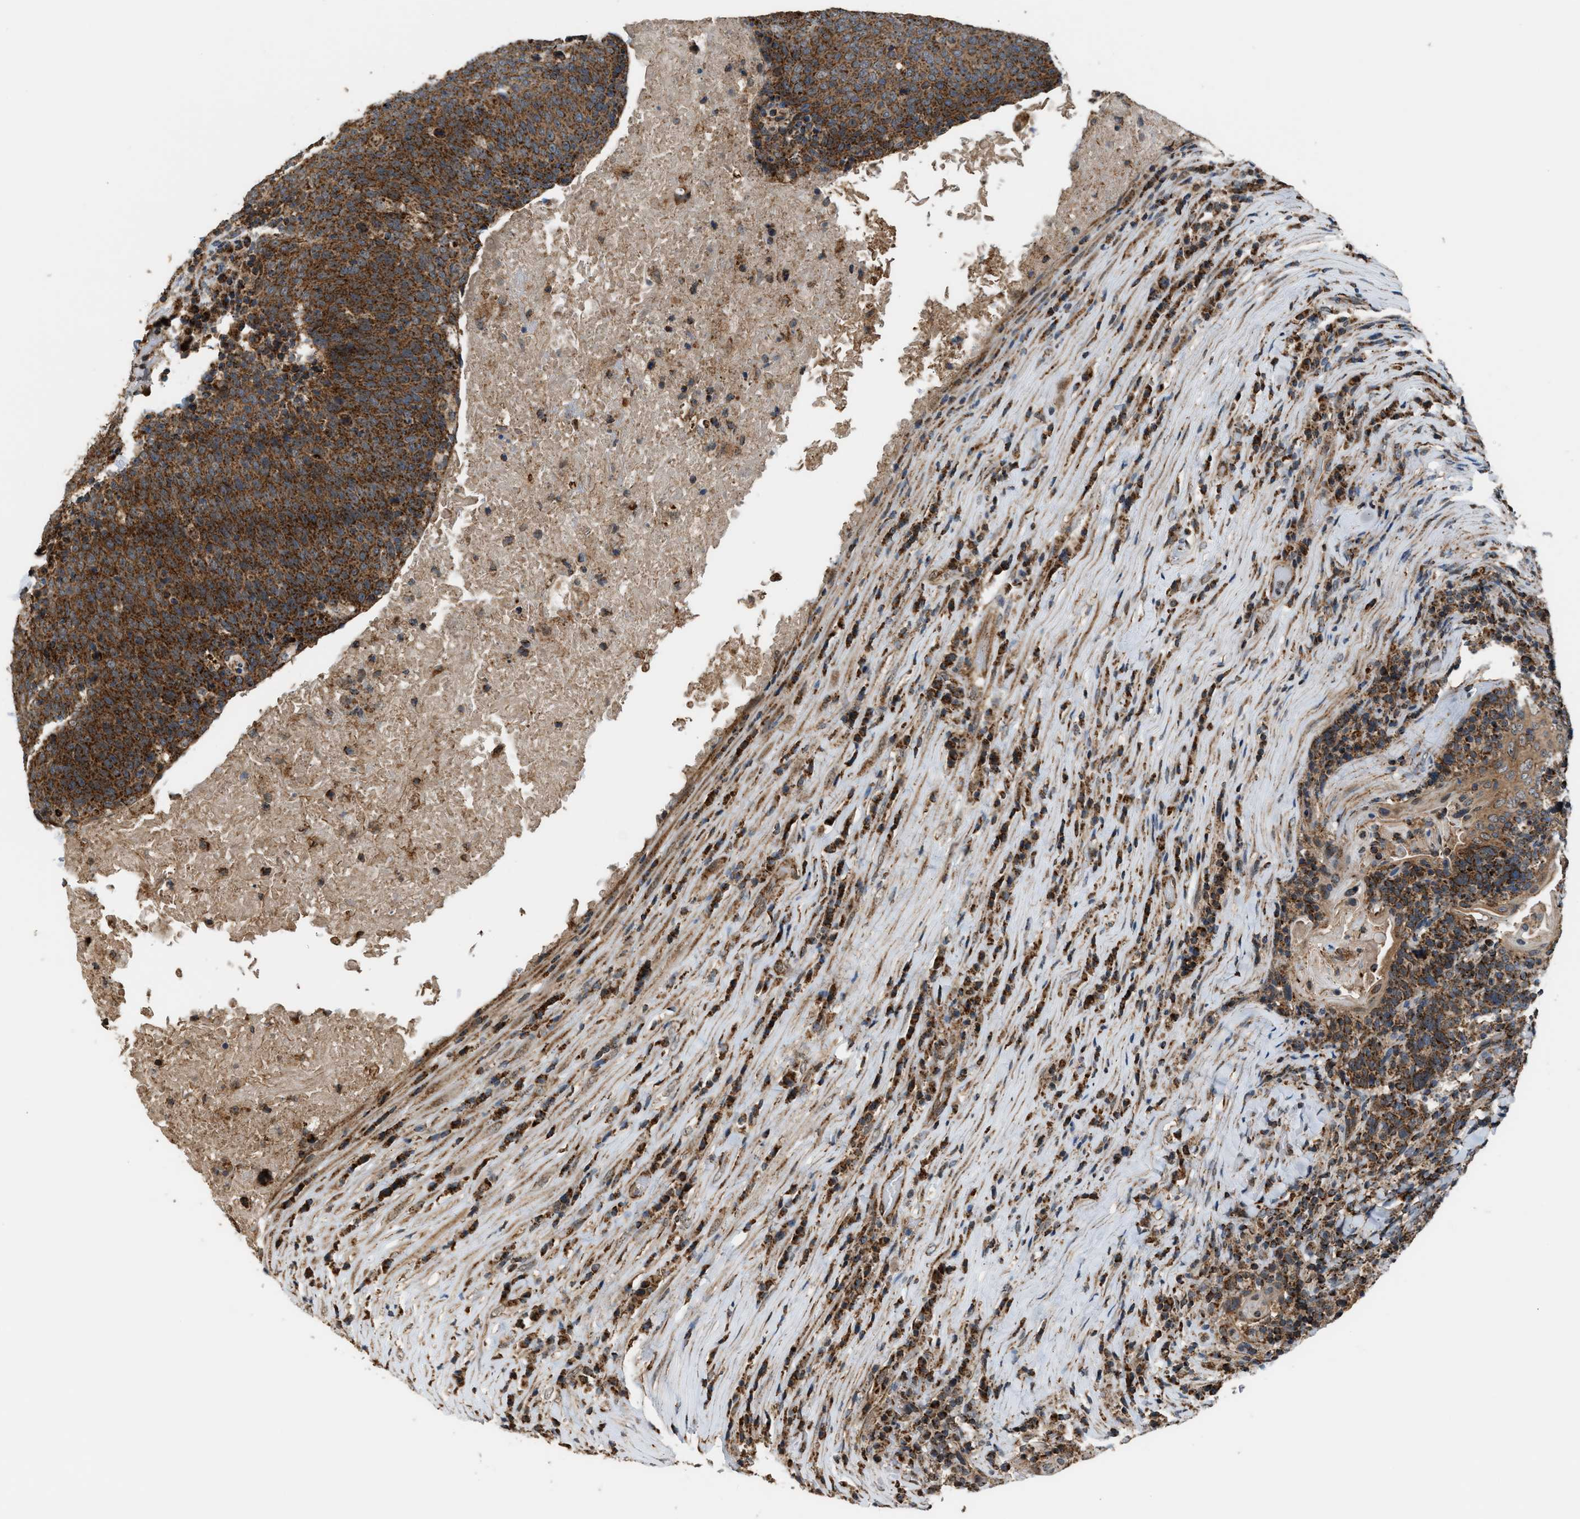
{"staining": {"intensity": "strong", "quantity": ">75%", "location": "cytoplasmic/membranous"}, "tissue": "head and neck cancer", "cell_type": "Tumor cells", "image_type": "cancer", "snomed": [{"axis": "morphology", "description": "Squamous cell carcinoma, NOS"}, {"axis": "morphology", "description": "Squamous cell carcinoma, metastatic, NOS"}, {"axis": "topography", "description": "Lymph node"}, {"axis": "topography", "description": "Head-Neck"}], "caption": "Human head and neck squamous cell carcinoma stained with a protein marker exhibits strong staining in tumor cells.", "gene": "SGSM2", "patient": {"sex": "male", "age": 62}}